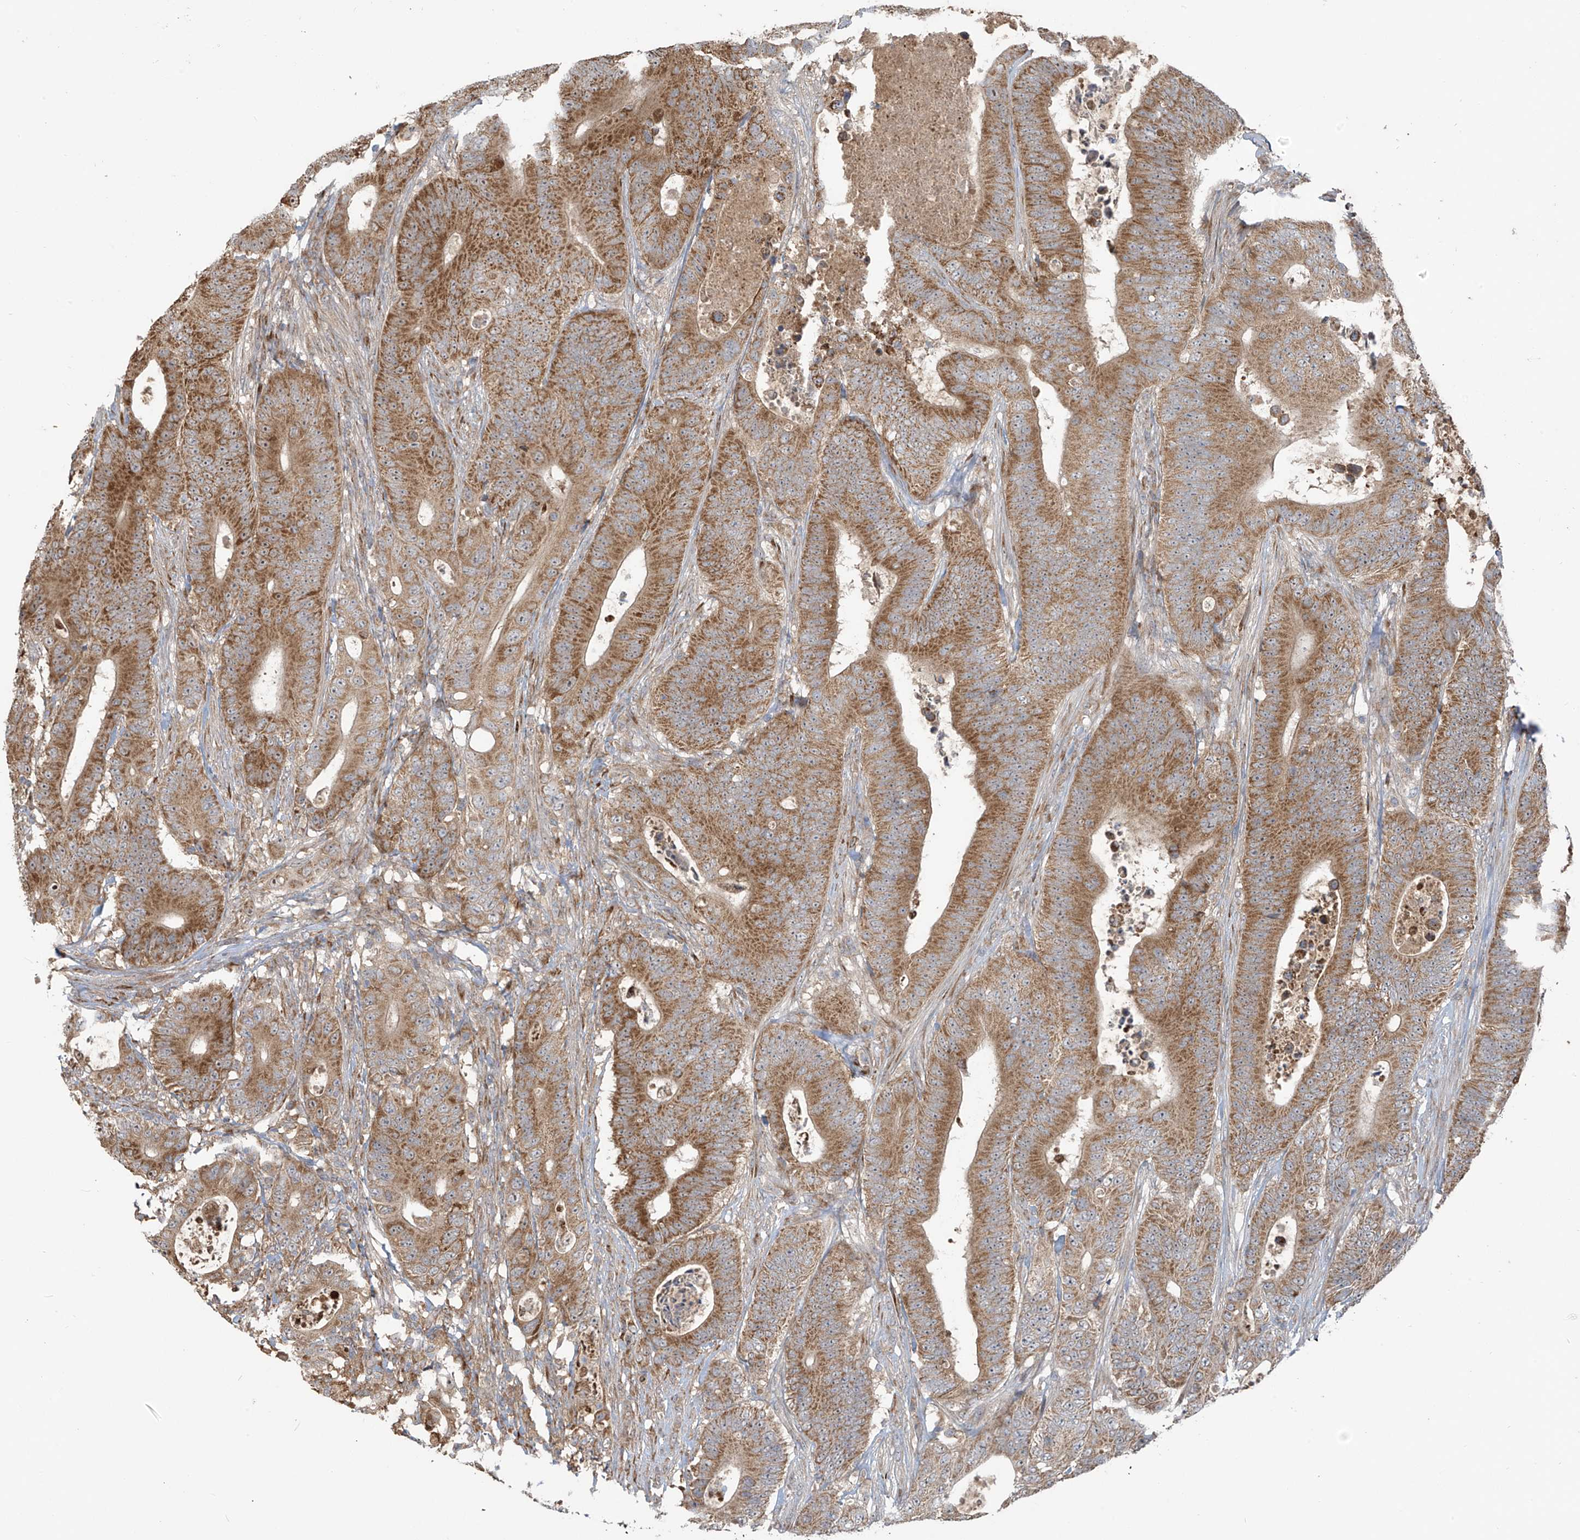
{"staining": {"intensity": "moderate", "quantity": ">75%", "location": "cytoplasmic/membranous"}, "tissue": "colorectal cancer", "cell_type": "Tumor cells", "image_type": "cancer", "snomed": [{"axis": "morphology", "description": "Adenocarcinoma, NOS"}, {"axis": "topography", "description": "Colon"}], "caption": "Human colorectal cancer stained with a brown dye reveals moderate cytoplasmic/membranous positive staining in about >75% of tumor cells.", "gene": "KATNIP", "patient": {"sex": "male", "age": 83}}